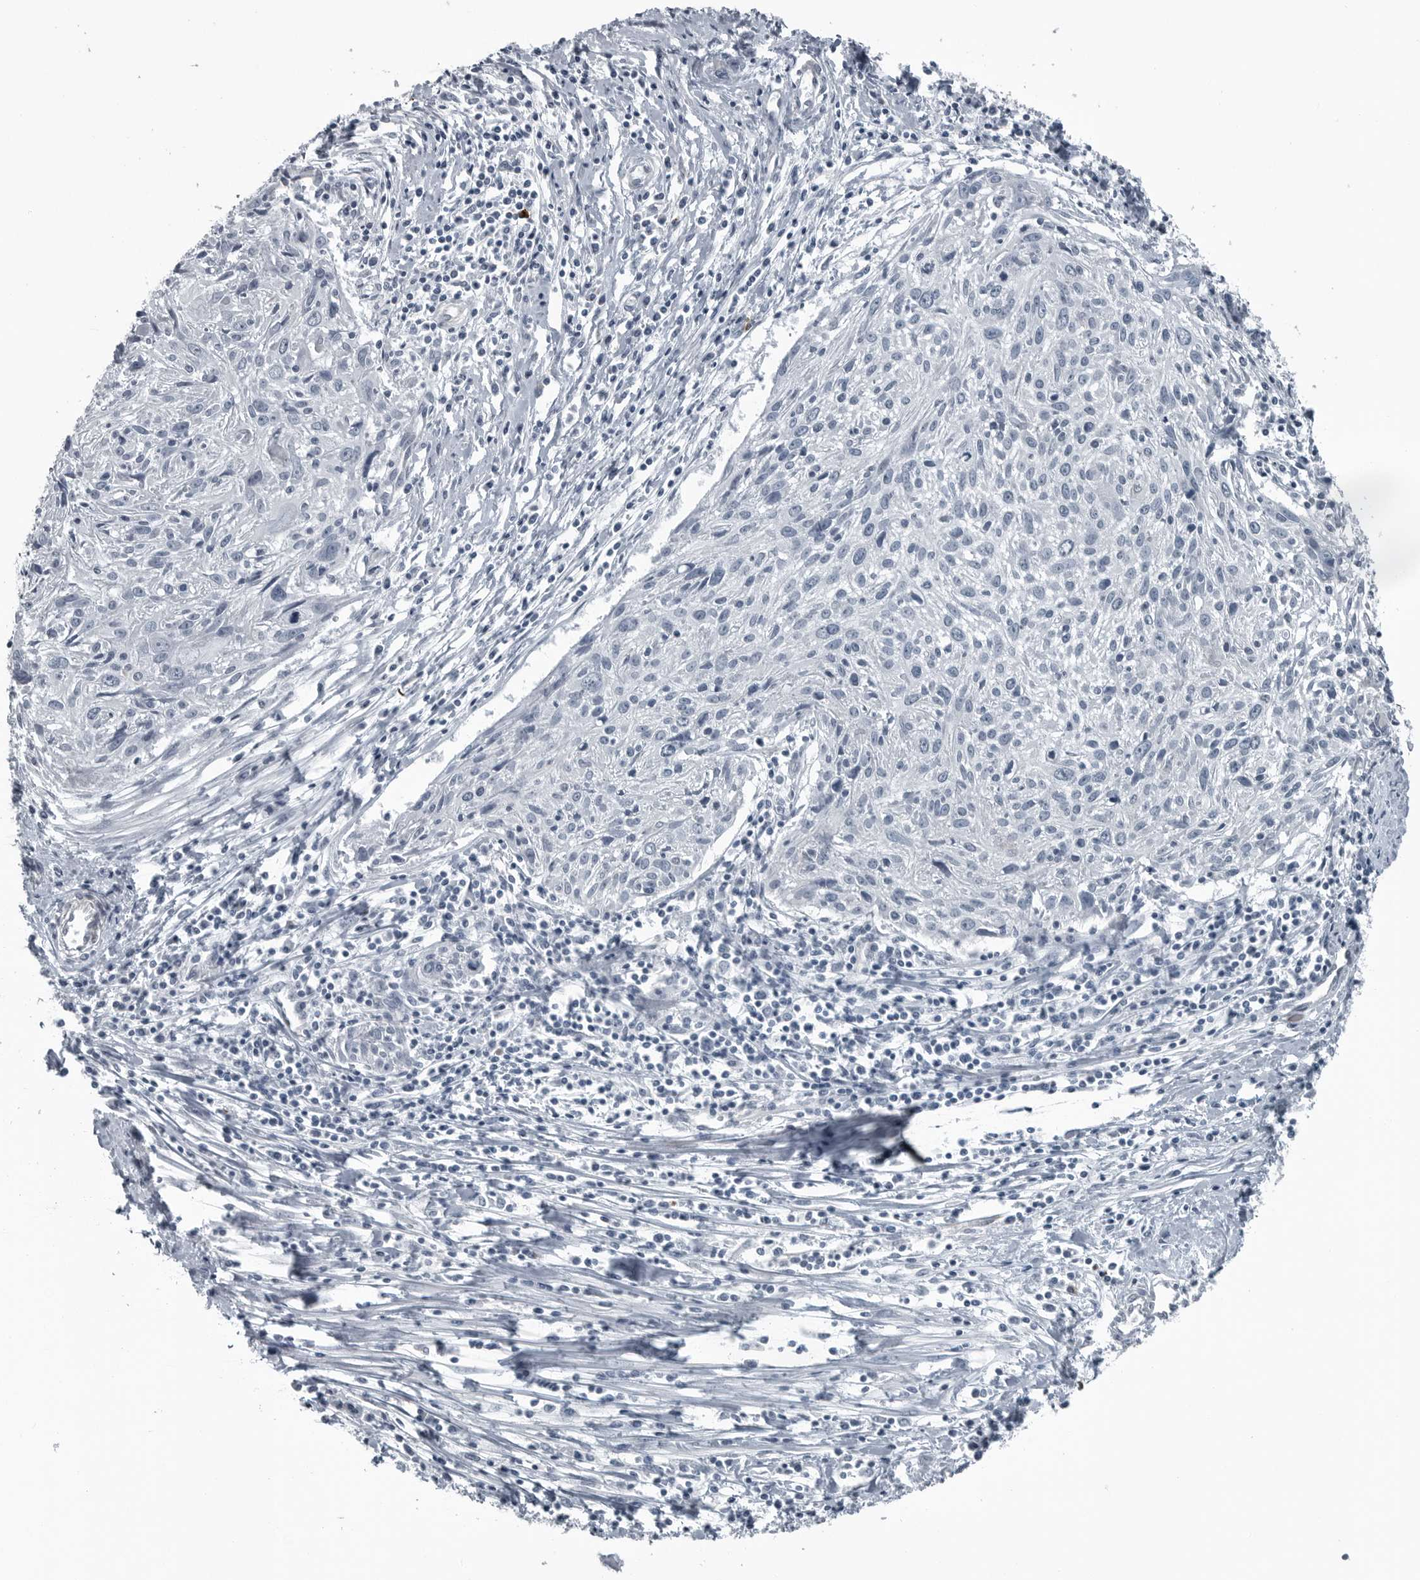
{"staining": {"intensity": "negative", "quantity": "none", "location": "none"}, "tissue": "cervical cancer", "cell_type": "Tumor cells", "image_type": "cancer", "snomed": [{"axis": "morphology", "description": "Squamous cell carcinoma, NOS"}, {"axis": "topography", "description": "Cervix"}], "caption": "DAB (3,3'-diaminobenzidine) immunohistochemical staining of human cervical cancer displays no significant staining in tumor cells.", "gene": "GAK", "patient": {"sex": "female", "age": 51}}